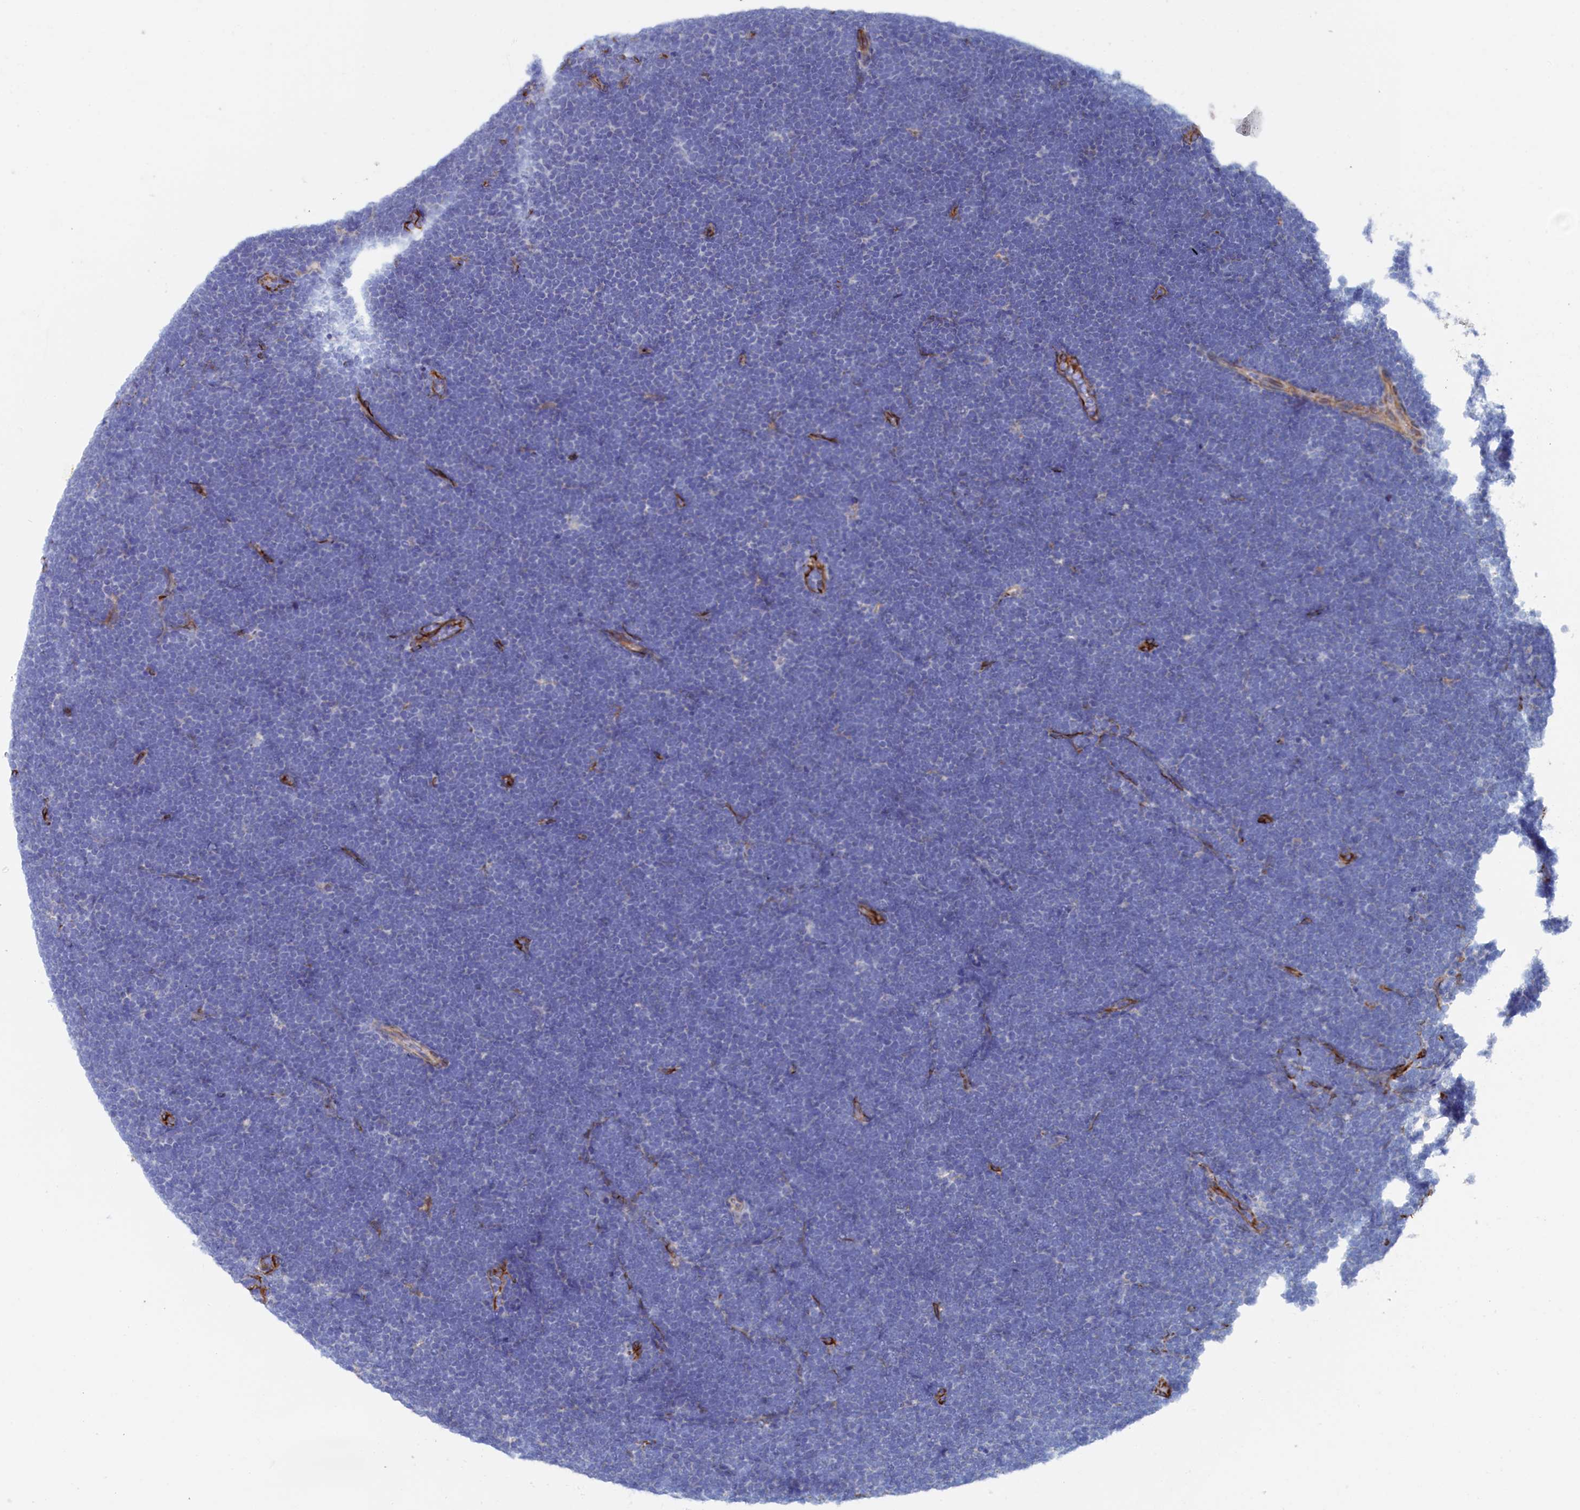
{"staining": {"intensity": "negative", "quantity": "none", "location": "none"}, "tissue": "lymphoma", "cell_type": "Tumor cells", "image_type": "cancer", "snomed": [{"axis": "morphology", "description": "Malignant lymphoma, non-Hodgkin's type, High grade"}, {"axis": "topography", "description": "Lymph node"}], "caption": "Malignant lymphoma, non-Hodgkin's type (high-grade) was stained to show a protein in brown. There is no significant positivity in tumor cells.", "gene": "COG7", "patient": {"sex": "male", "age": 13}}